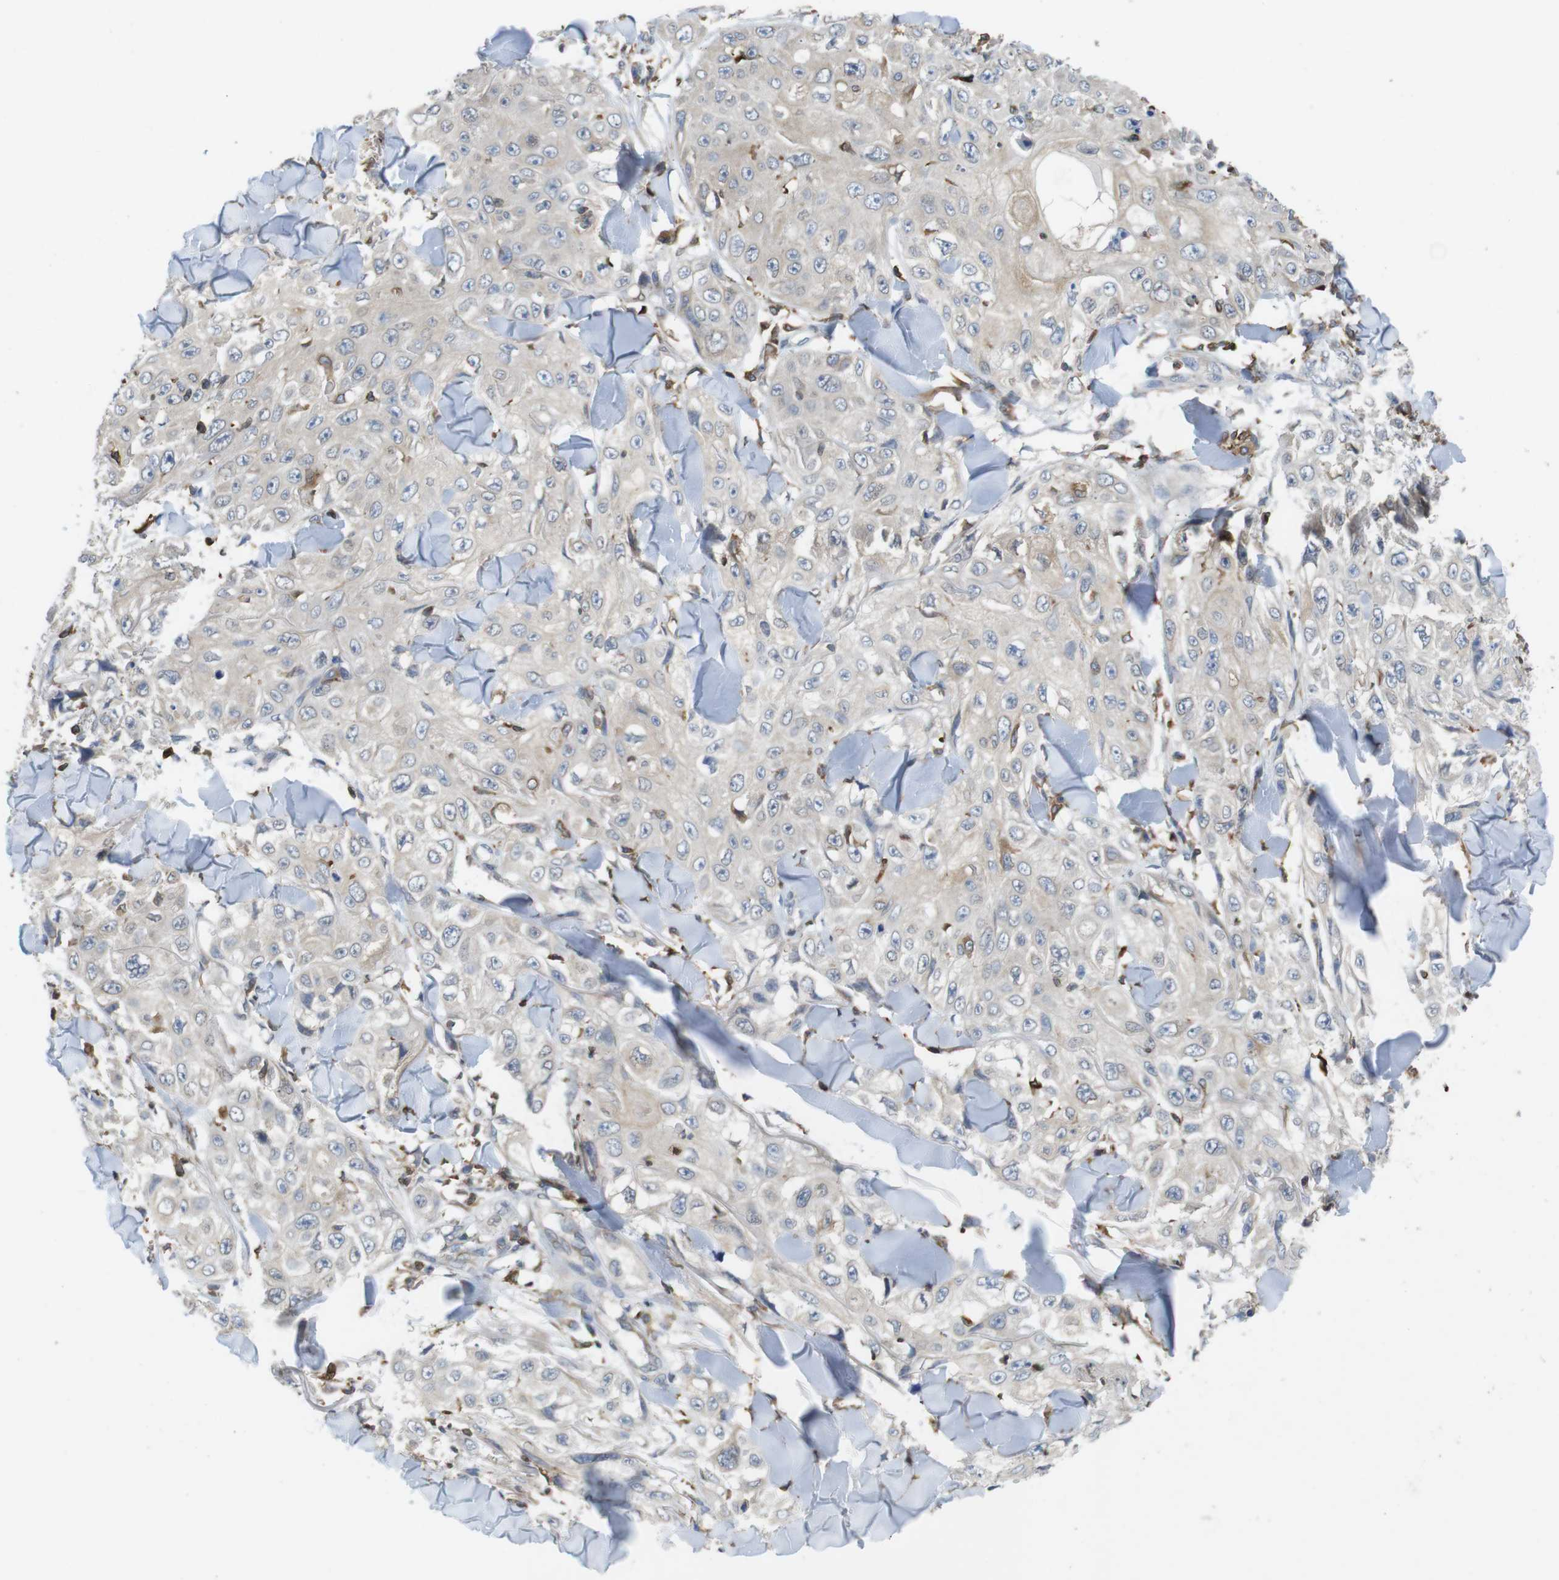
{"staining": {"intensity": "weak", "quantity": "<25%", "location": "cytoplasmic/membranous"}, "tissue": "skin cancer", "cell_type": "Tumor cells", "image_type": "cancer", "snomed": [{"axis": "morphology", "description": "Squamous cell carcinoma, NOS"}, {"axis": "topography", "description": "Skin"}], "caption": "Protein analysis of skin squamous cell carcinoma demonstrates no significant expression in tumor cells. The staining is performed using DAB brown chromogen with nuclei counter-stained in using hematoxylin.", "gene": "ARL6IP5", "patient": {"sex": "male", "age": 86}}